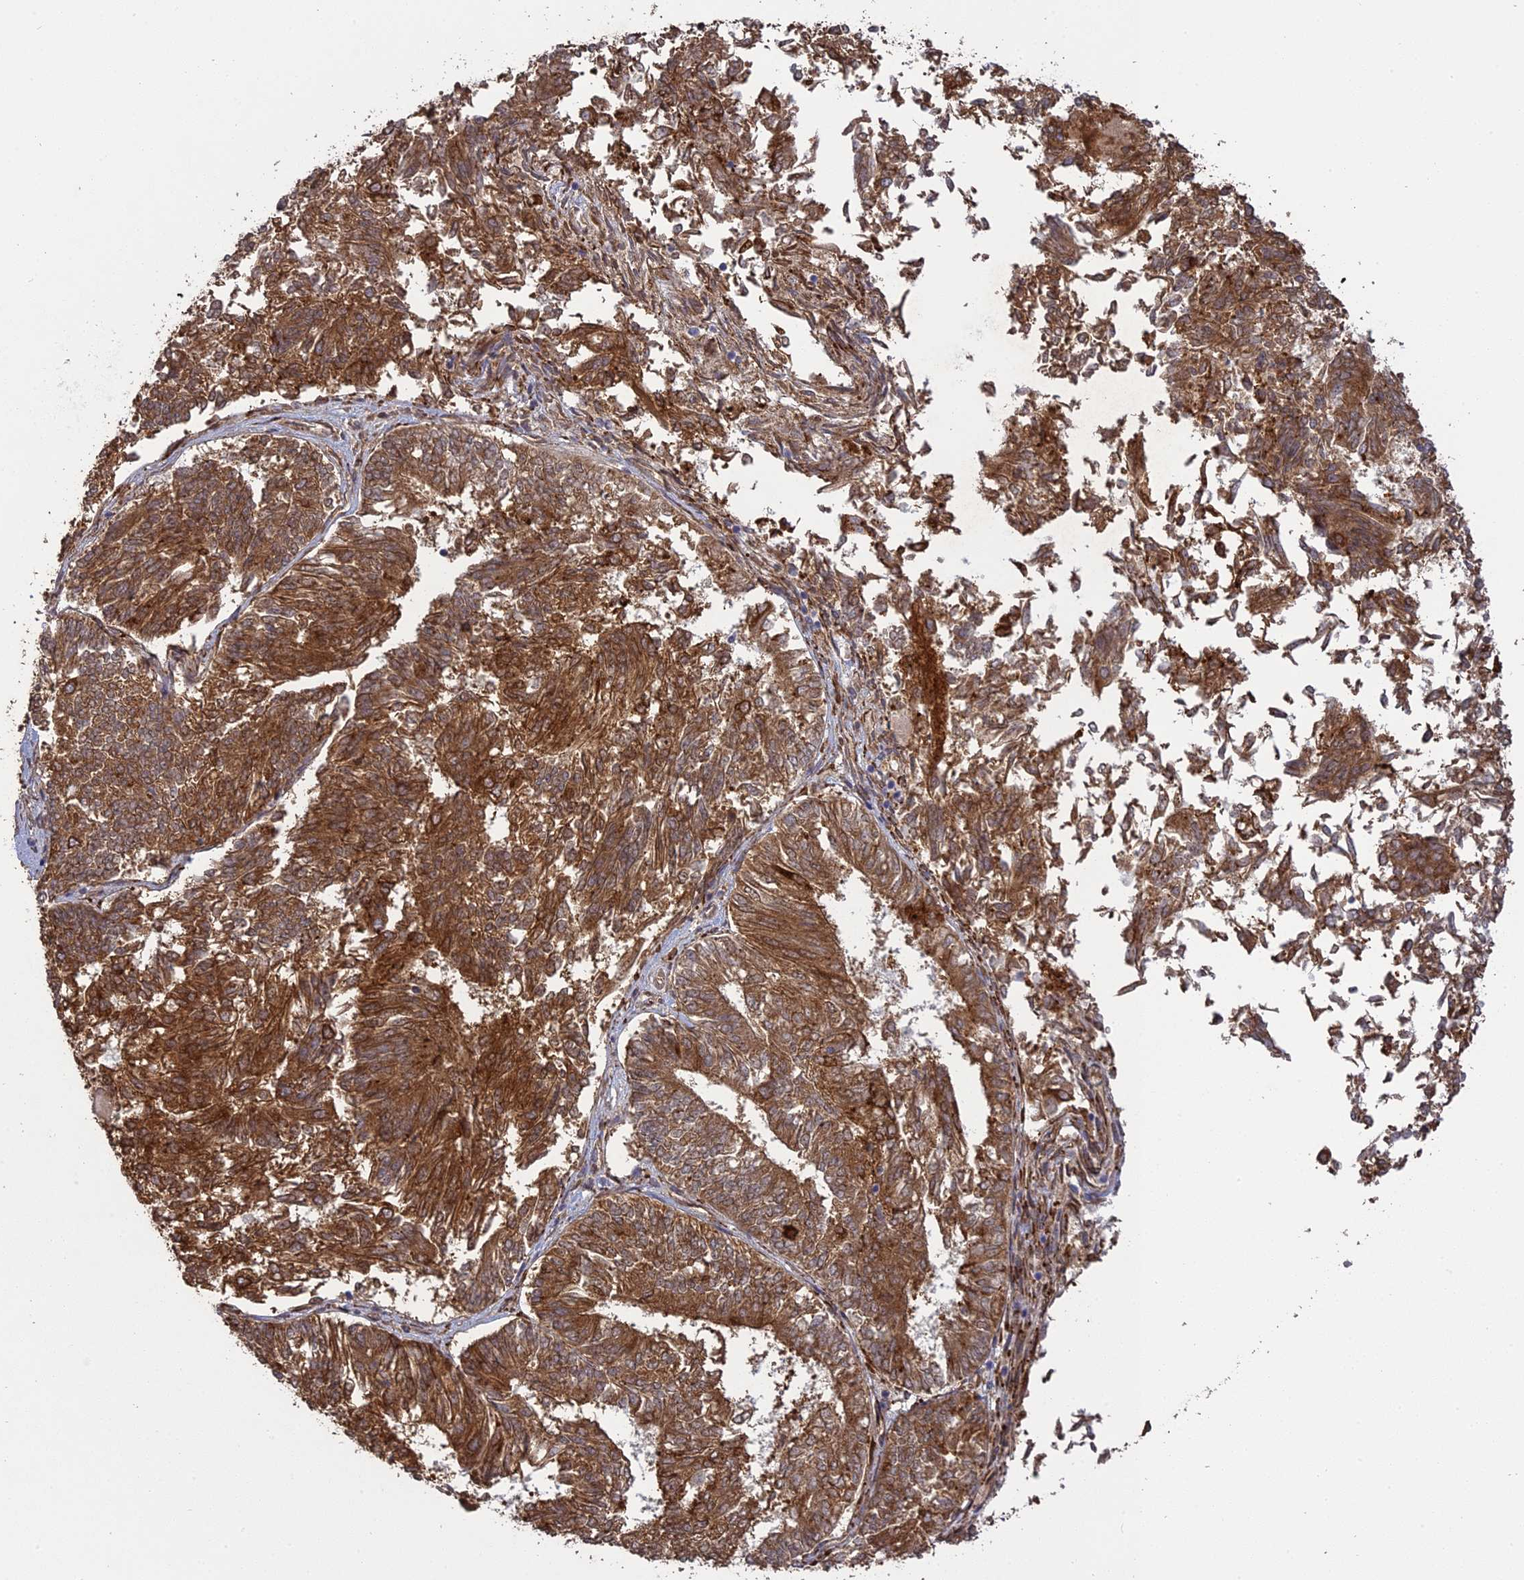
{"staining": {"intensity": "moderate", "quantity": ">75%", "location": "cytoplasmic/membranous"}, "tissue": "endometrial cancer", "cell_type": "Tumor cells", "image_type": "cancer", "snomed": [{"axis": "morphology", "description": "Adenocarcinoma, NOS"}, {"axis": "topography", "description": "Endometrium"}], "caption": "Protein staining shows moderate cytoplasmic/membranous expression in about >75% of tumor cells in endometrial adenocarcinoma.", "gene": "PPIC", "patient": {"sex": "female", "age": 58}}